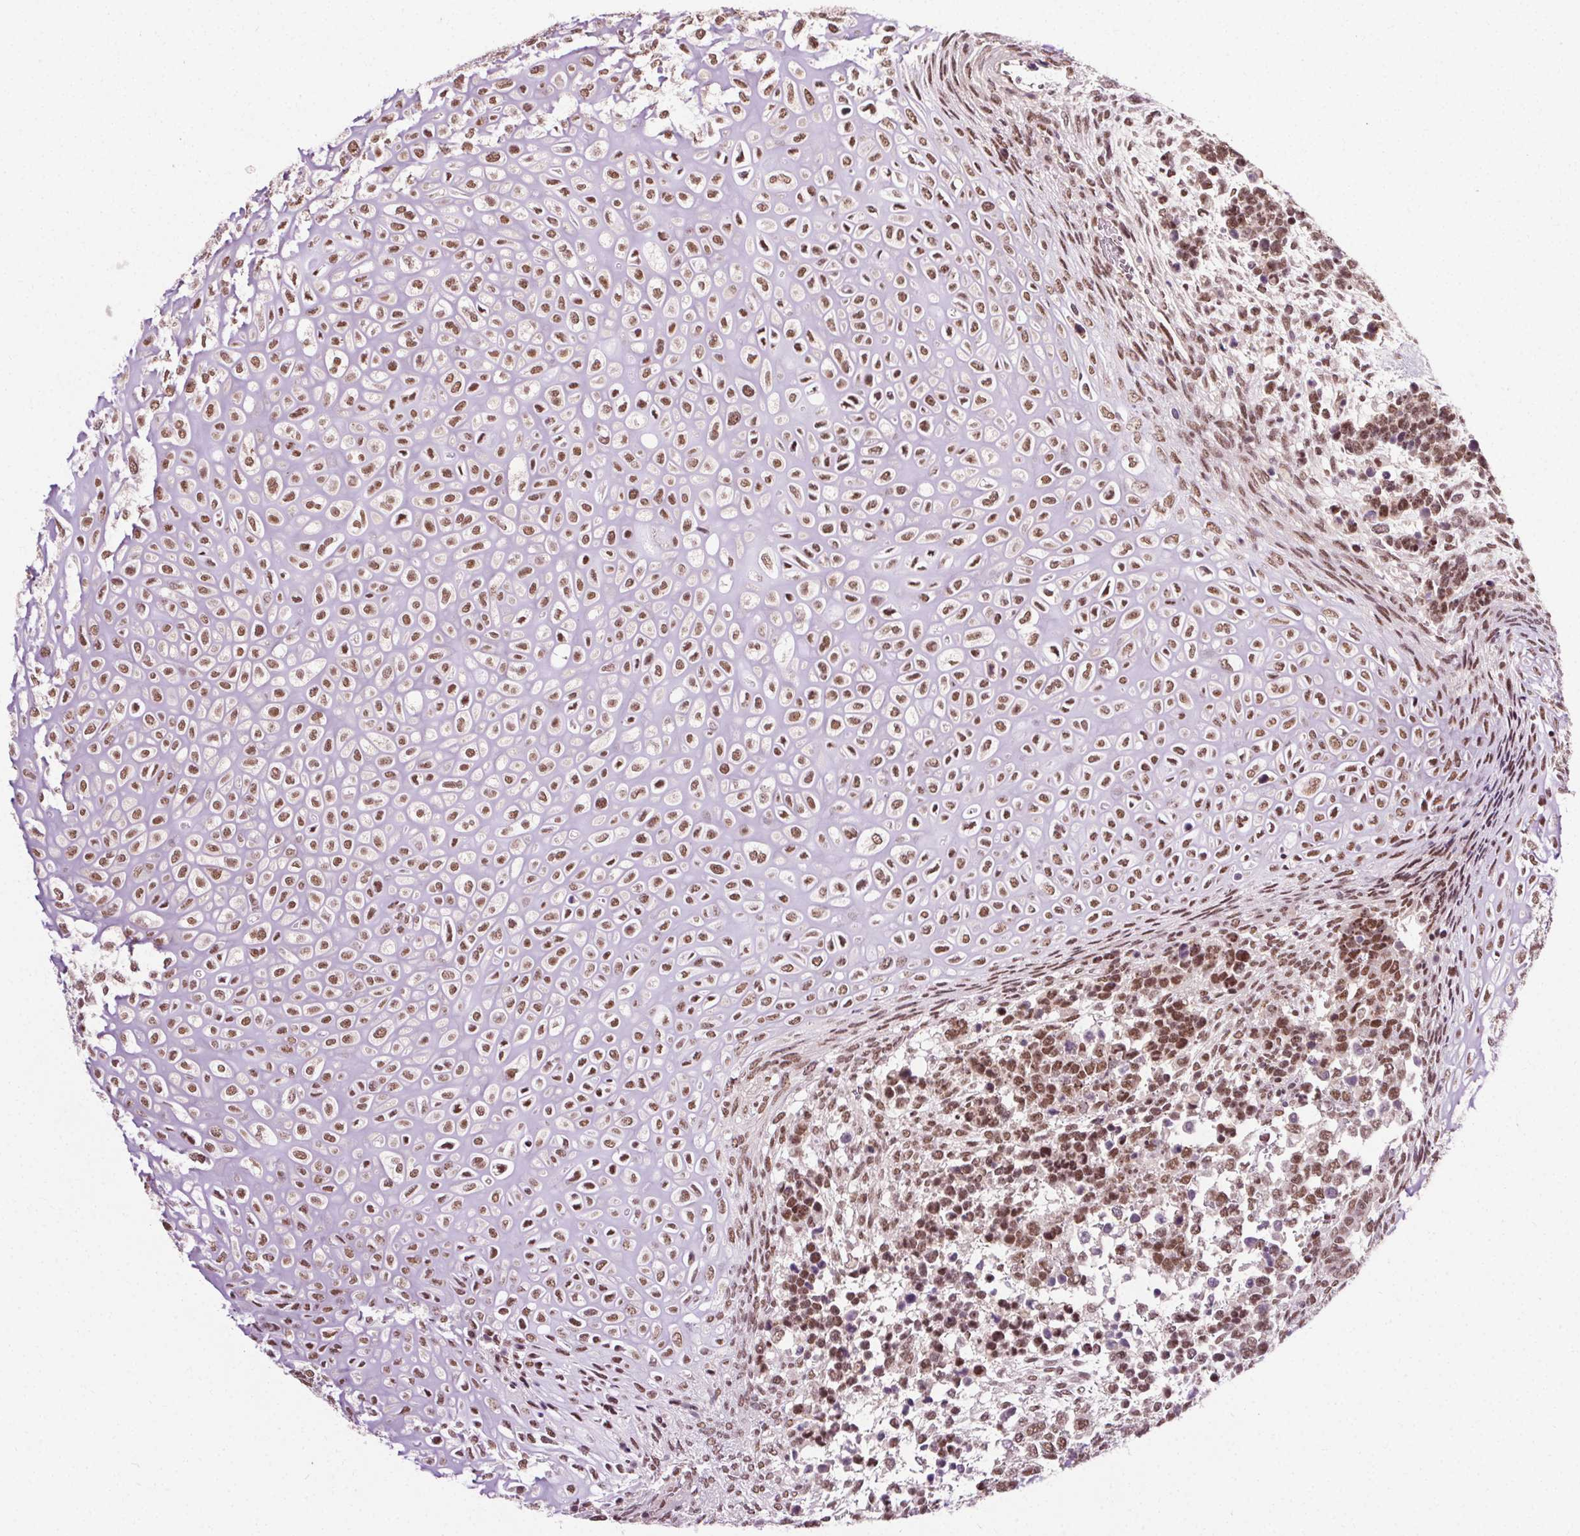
{"staining": {"intensity": "moderate", "quantity": ">75%", "location": "nuclear"}, "tissue": "testis cancer", "cell_type": "Tumor cells", "image_type": "cancer", "snomed": [{"axis": "morphology", "description": "Carcinoma, Embryonal, NOS"}, {"axis": "topography", "description": "Testis"}], "caption": "Moderate nuclear staining for a protein is seen in about >75% of tumor cells of testis embryonal carcinoma using IHC.", "gene": "MED6", "patient": {"sex": "male", "age": 23}}